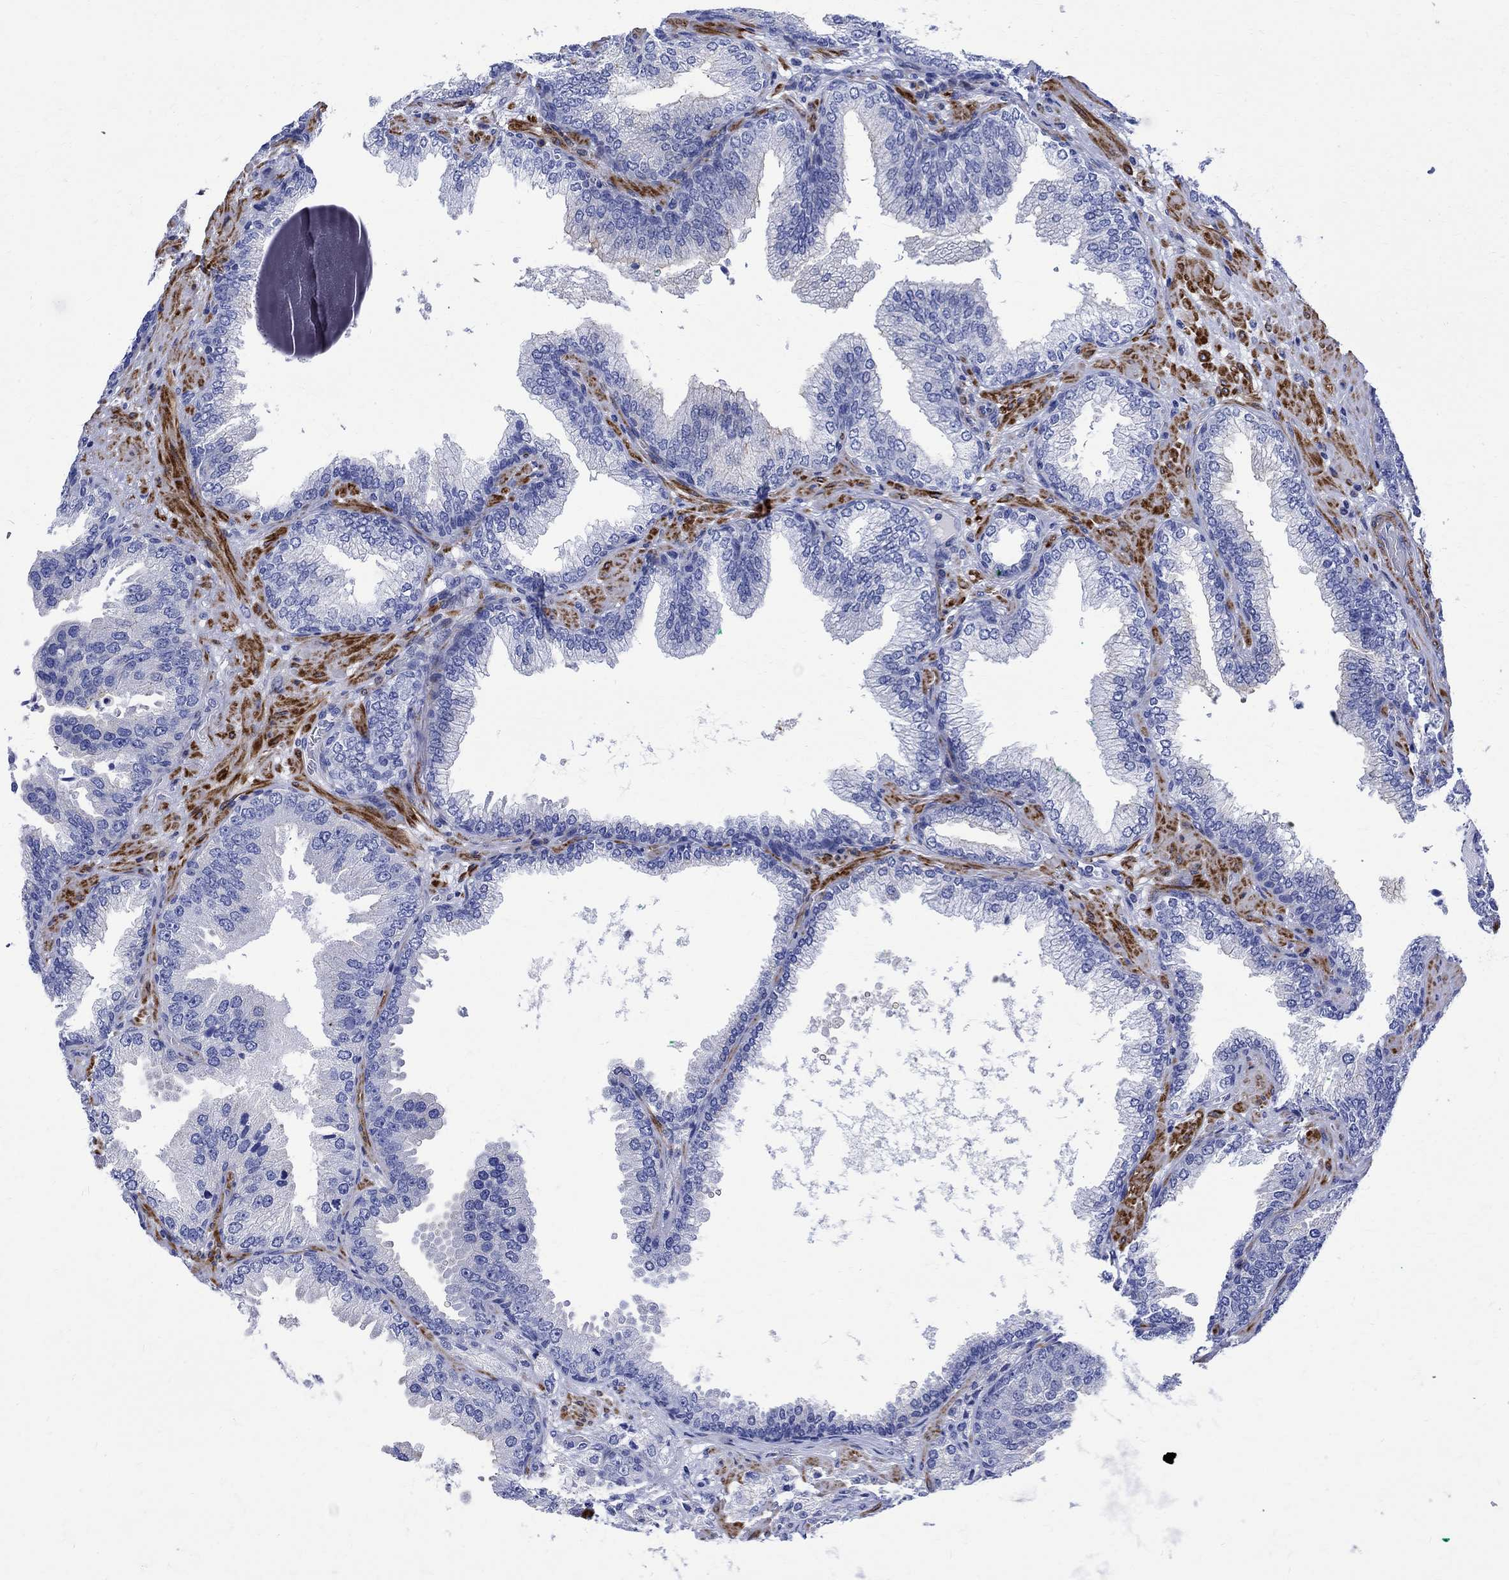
{"staining": {"intensity": "negative", "quantity": "none", "location": "none"}, "tissue": "prostate cancer", "cell_type": "Tumor cells", "image_type": "cancer", "snomed": [{"axis": "morphology", "description": "Adenocarcinoma, Low grade"}, {"axis": "topography", "description": "Prostate"}], "caption": "This image is of prostate cancer (low-grade adenocarcinoma) stained with IHC to label a protein in brown with the nuclei are counter-stained blue. There is no staining in tumor cells.", "gene": "PARVB", "patient": {"sex": "male", "age": 68}}